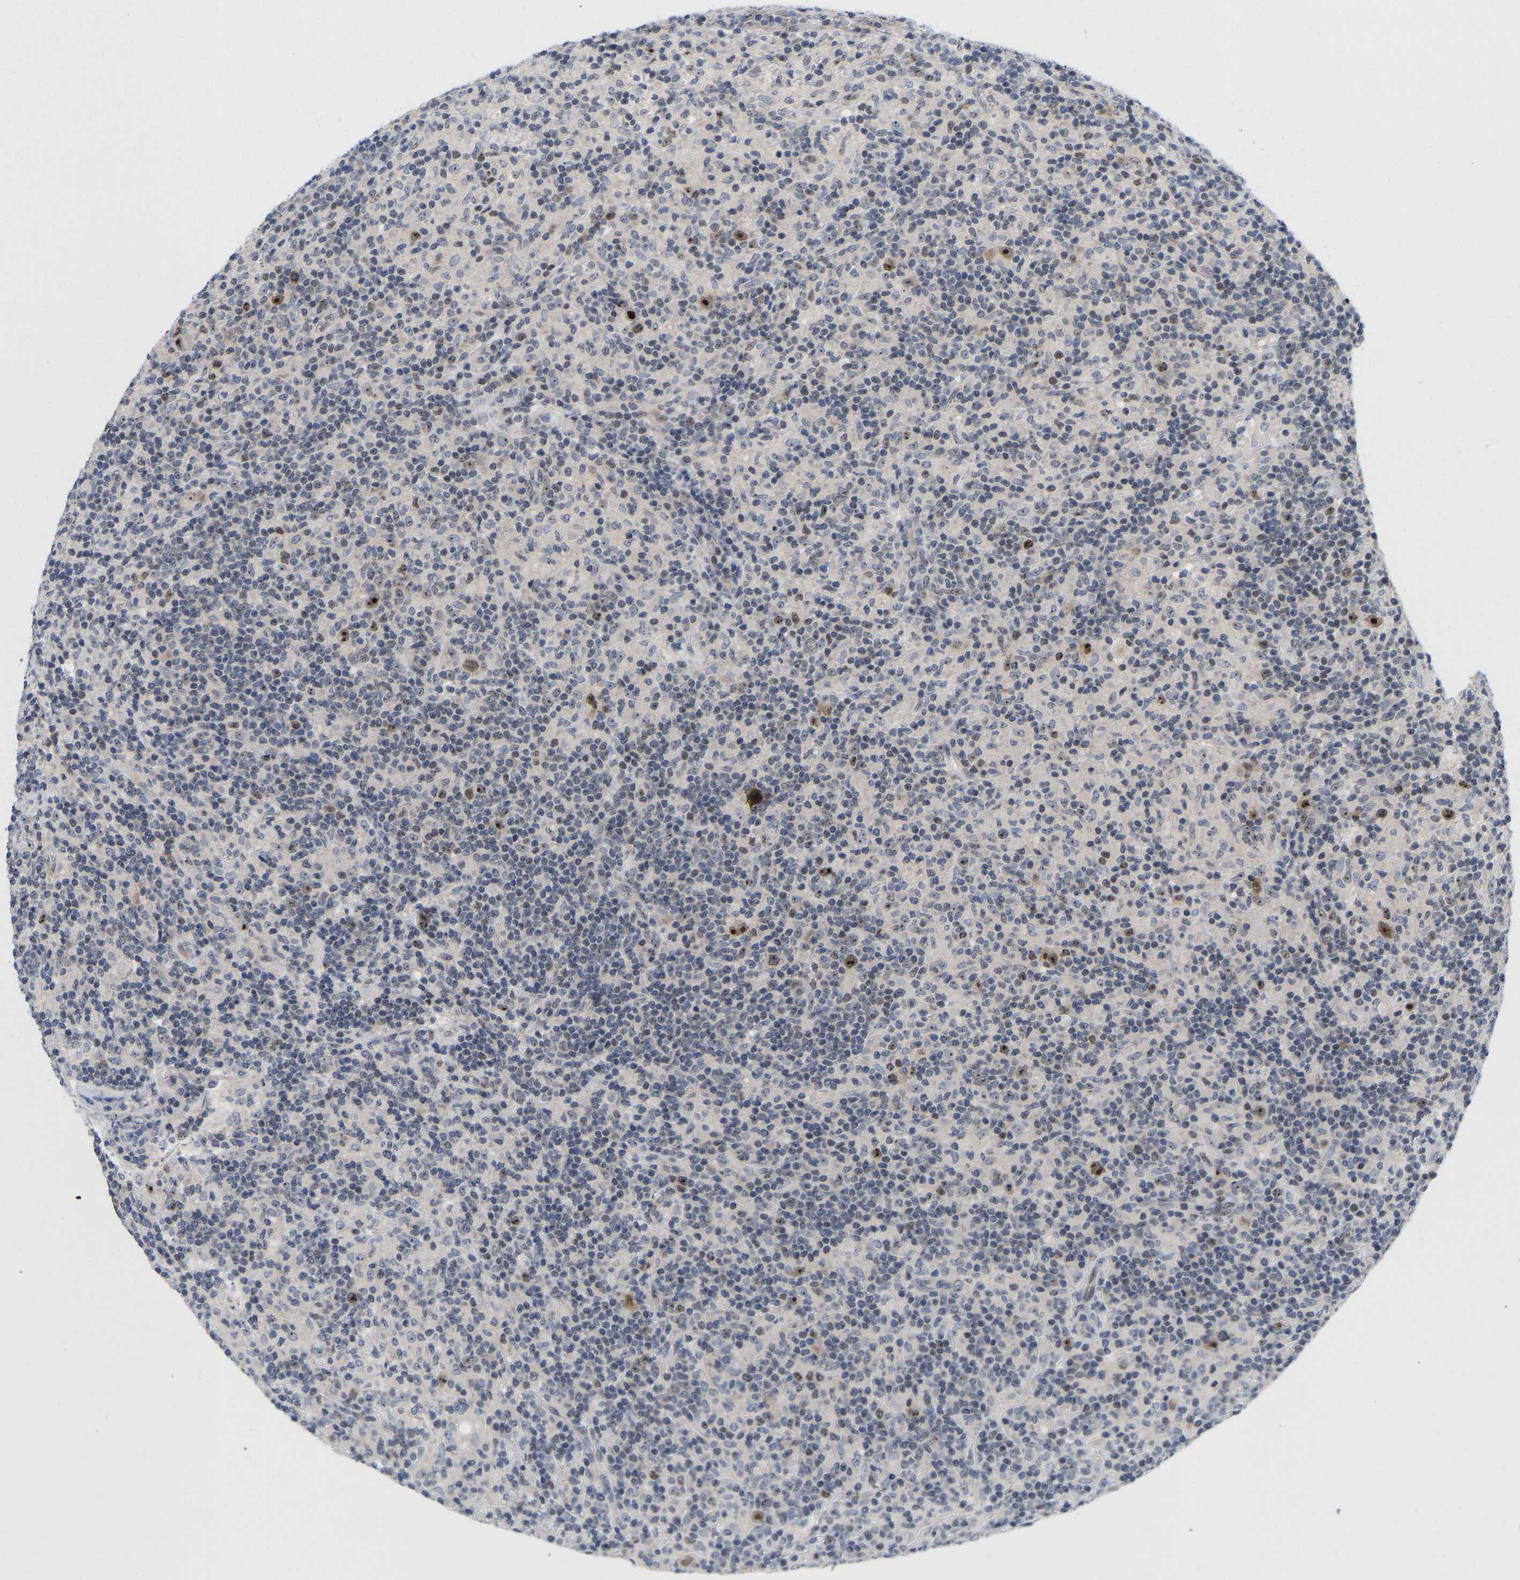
{"staining": {"intensity": "moderate", "quantity": ">75%", "location": "cytoplasmic/membranous,nuclear"}, "tissue": "lymphoma", "cell_type": "Tumor cells", "image_type": "cancer", "snomed": [{"axis": "morphology", "description": "Hodgkin's disease, NOS"}, {"axis": "topography", "description": "Lymph node"}], "caption": "Protein staining of lymphoma tissue displays moderate cytoplasmic/membranous and nuclear staining in approximately >75% of tumor cells.", "gene": "NLE1", "patient": {"sex": "male", "age": 70}}